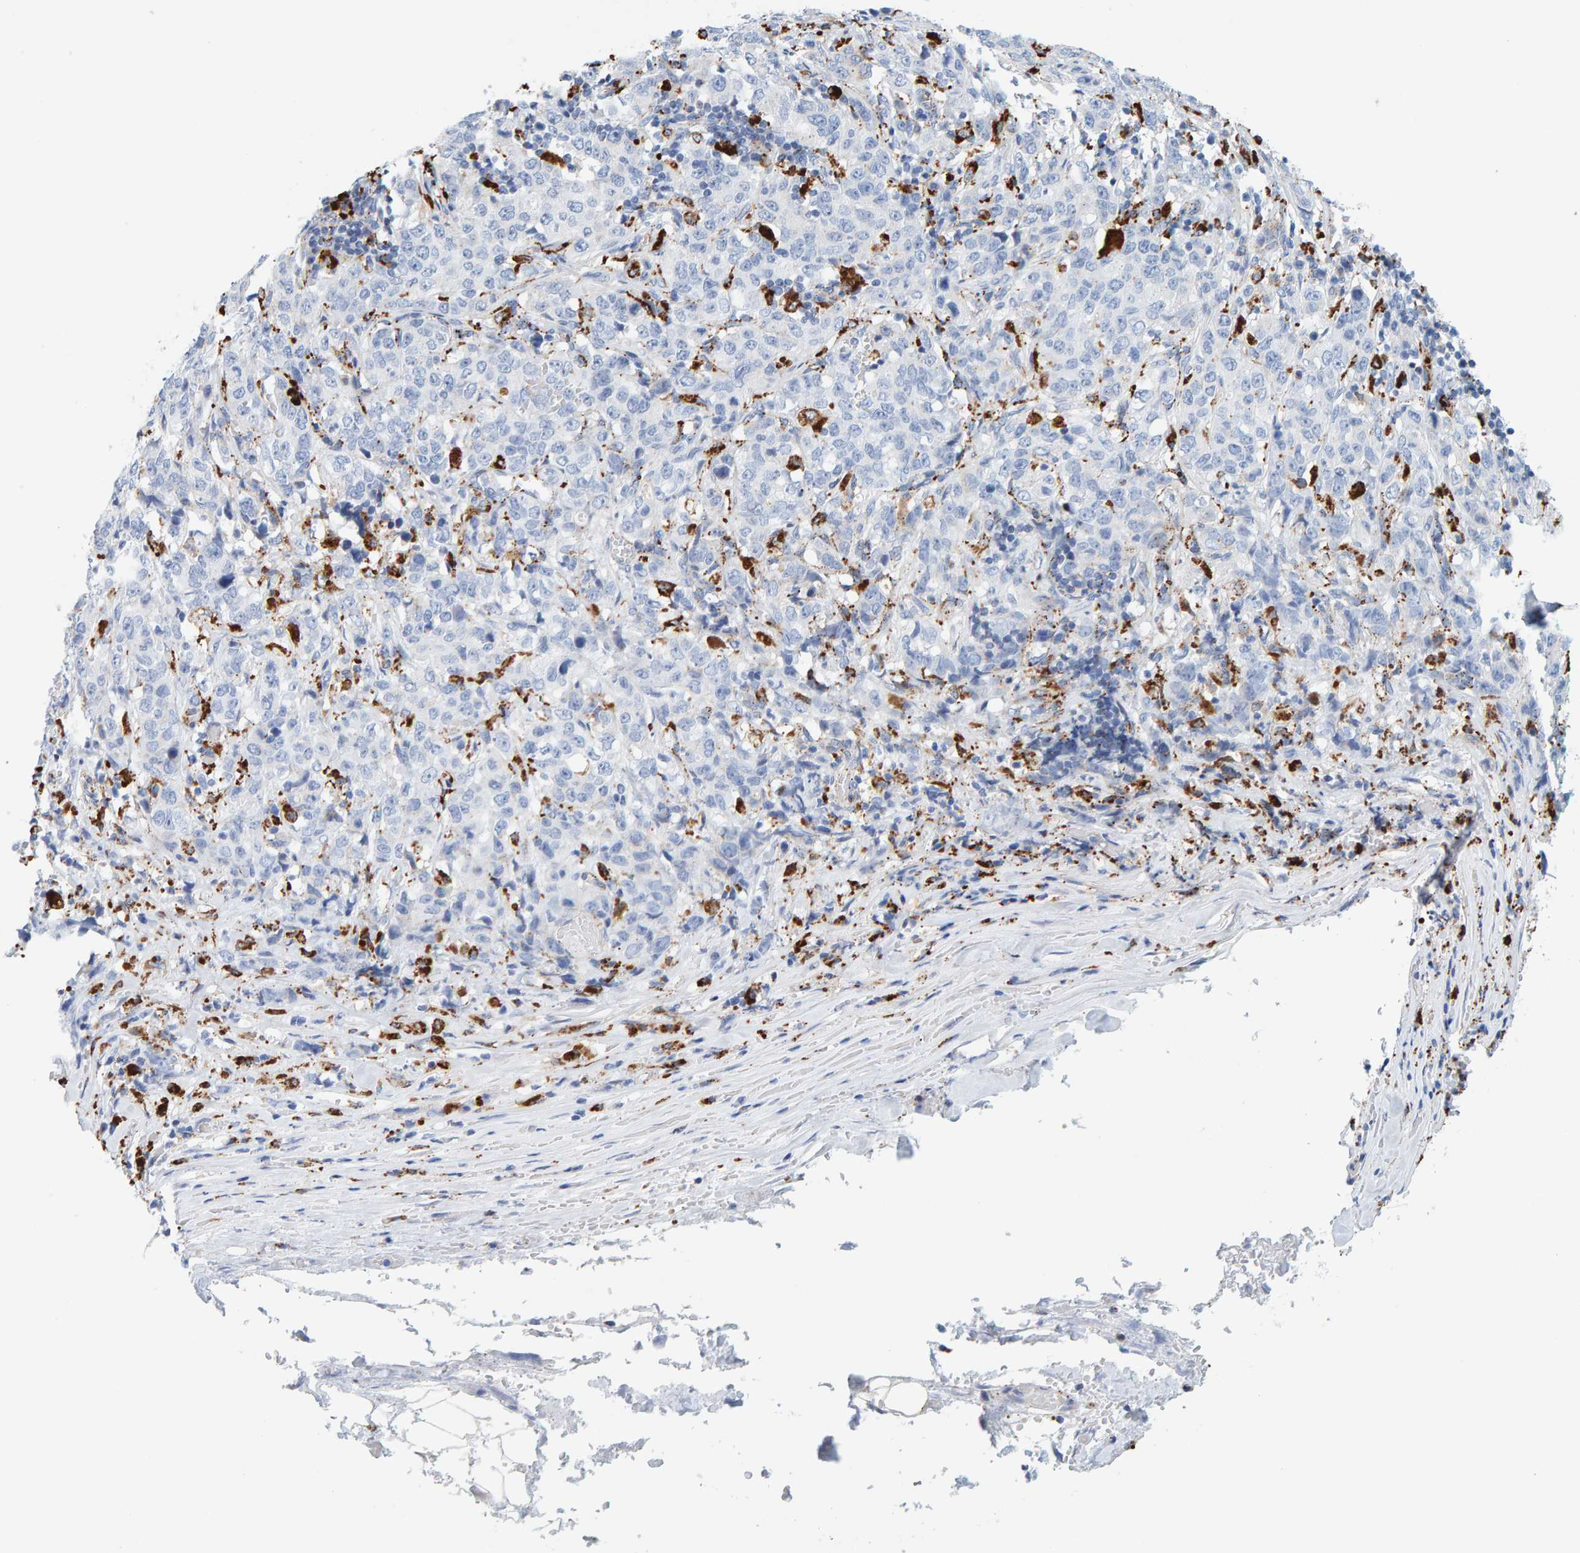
{"staining": {"intensity": "negative", "quantity": "none", "location": "none"}, "tissue": "stomach cancer", "cell_type": "Tumor cells", "image_type": "cancer", "snomed": [{"axis": "morphology", "description": "Adenocarcinoma, NOS"}, {"axis": "topography", "description": "Stomach"}], "caption": "This is an immunohistochemistry histopathology image of human adenocarcinoma (stomach). There is no positivity in tumor cells.", "gene": "BIN3", "patient": {"sex": "male", "age": 48}}